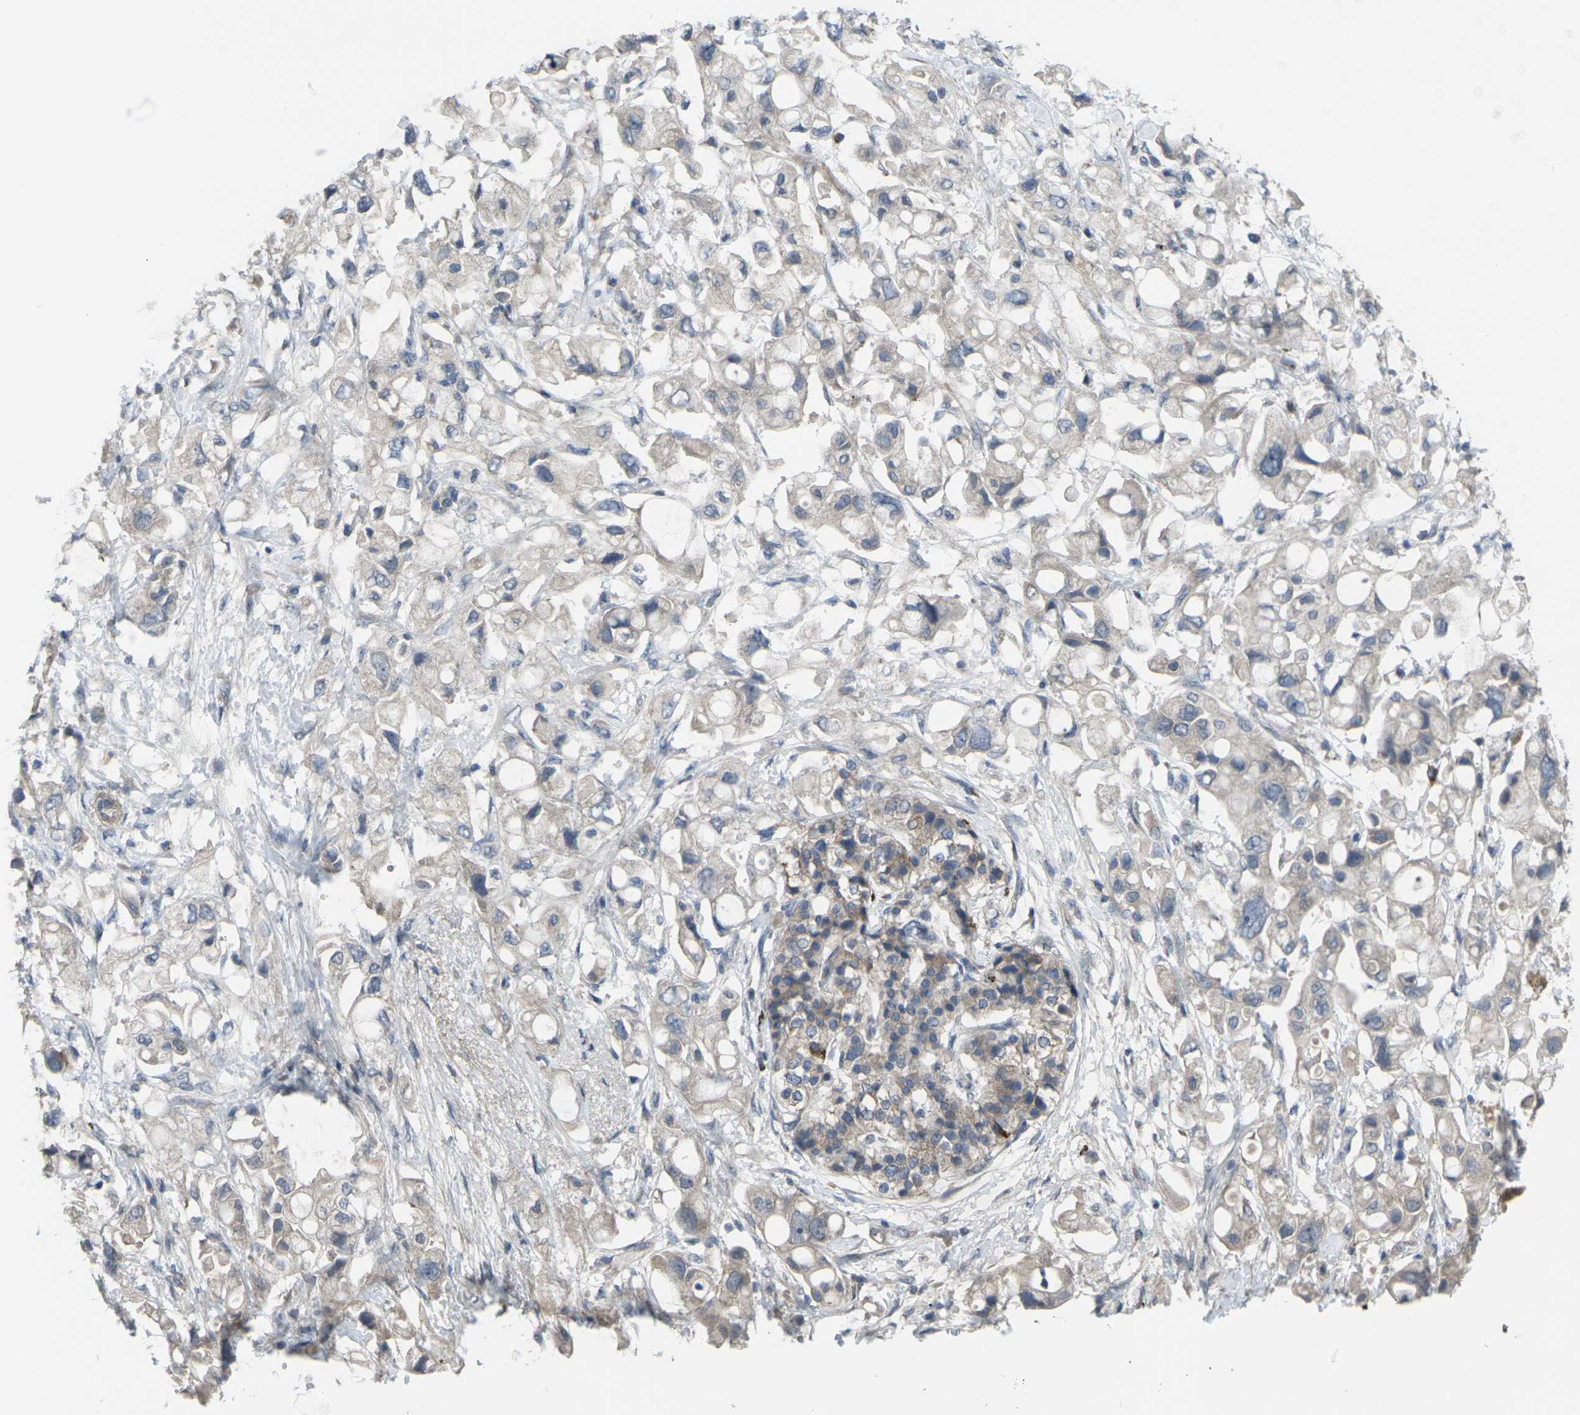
{"staining": {"intensity": "weak", "quantity": "<25%", "location": "cytoplasmic/membranous"}, "tissue": "pancreatic cancer", "cell_type": "Tumor cells", "image_type": "cancer", "snomed": [{"axis": "morphology", "description": "Adenocarcinoma, NOS"}, {"axis": "topography", "description": "Pancreas"}], "caption": "Micrograph shows no significant protein positivity in tumor cells of pancreatic cancer (adenocarcinoma).", "gene": "CCR10", "patient": {"sex": "female", "age": 56}}